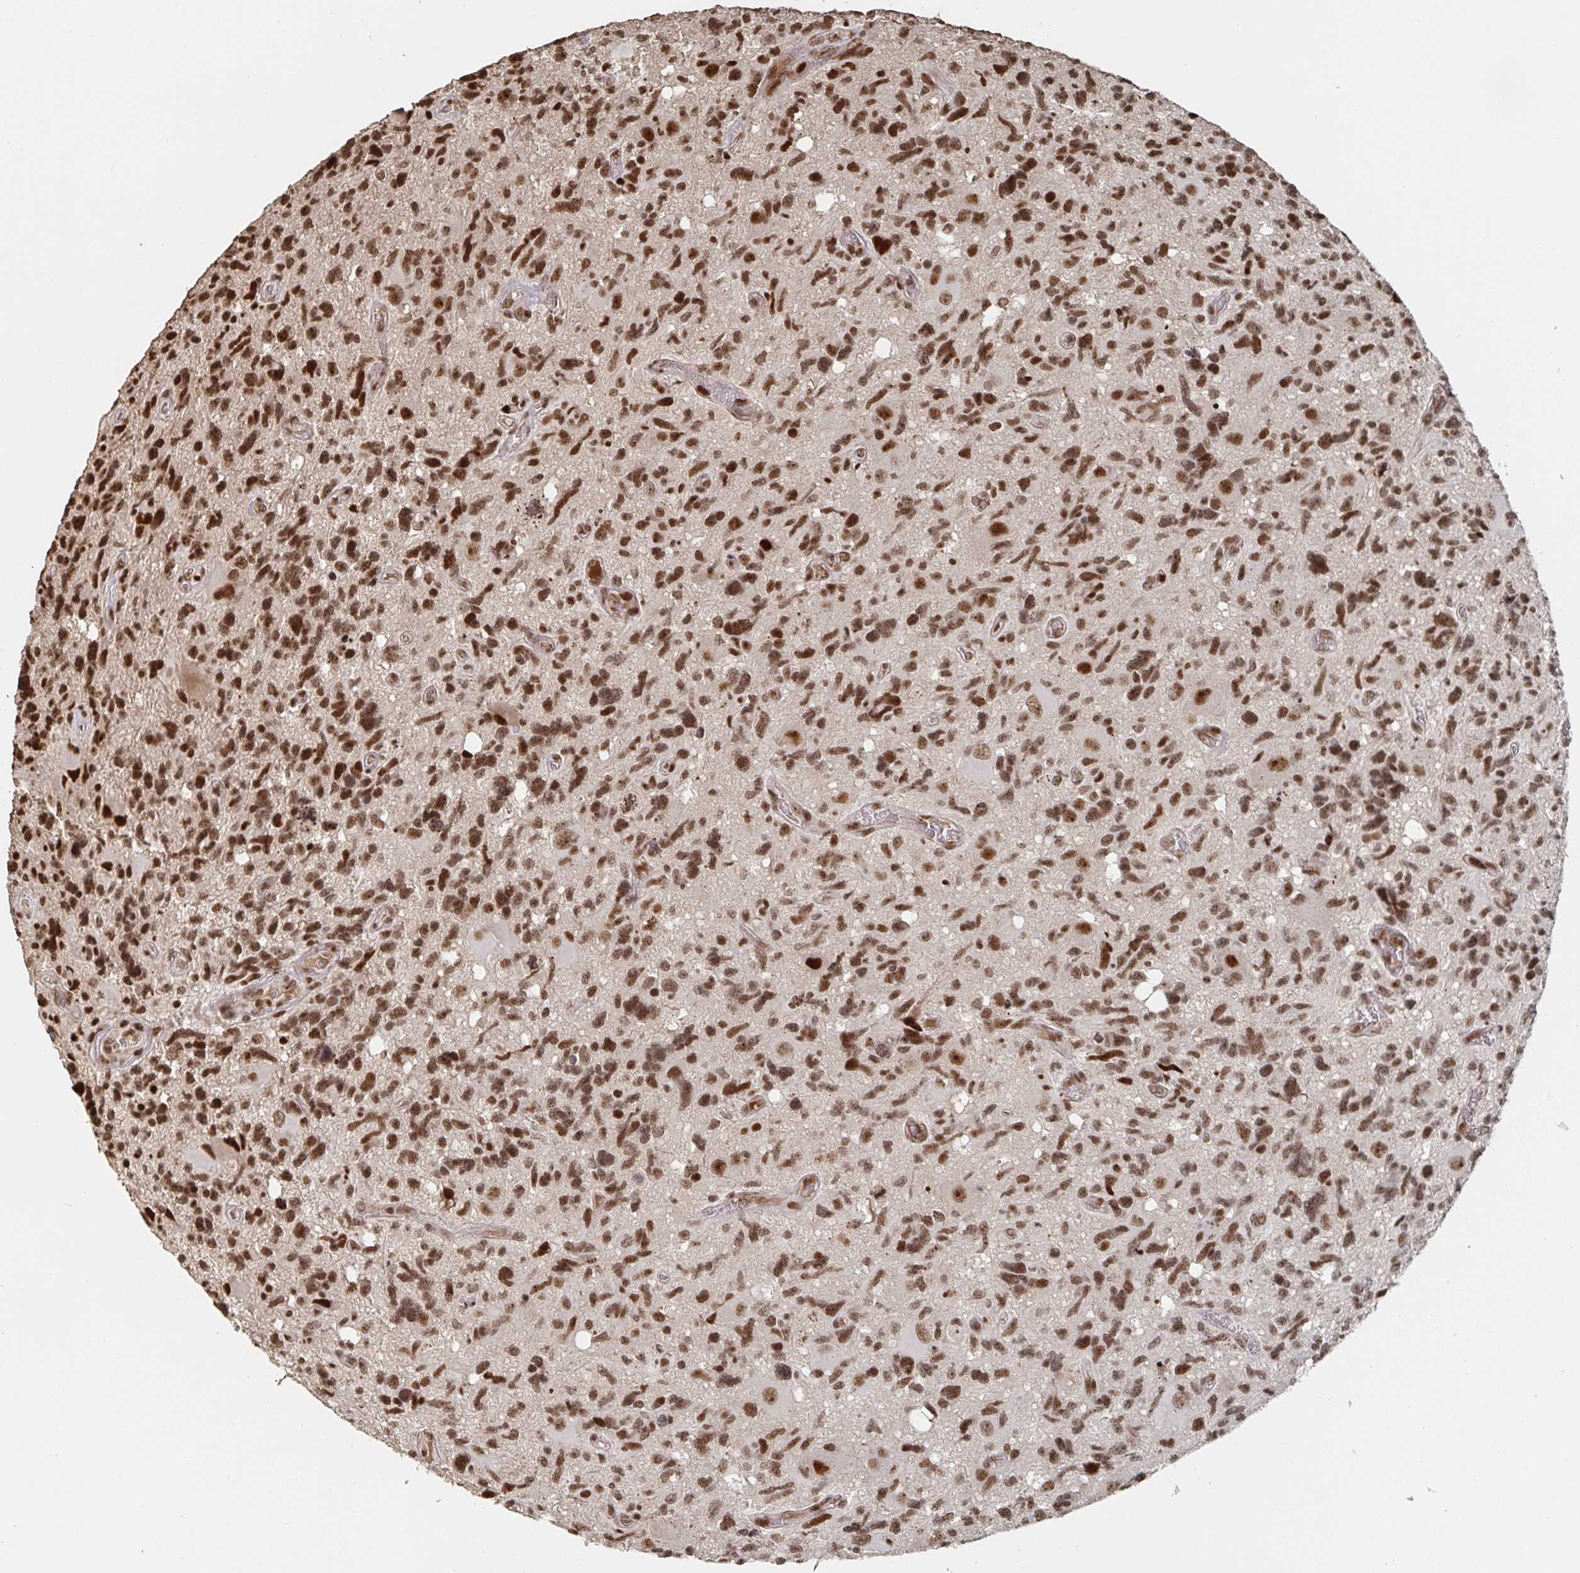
{"staining": {"intensity": "strong", "quantity": ">75%", "location": "nuclear"}, "tissue": "glioma", "cell_type": "Tumor cells", "image_type": "cancer", "snomed": [{"axis": "morphology", "description": "Glioma, malignant, High grade"}, {"axis": "topography", "description": "Brain"}], "caption": "Human glioma stained with a brown dye exhibits strong nuclear positive positivity in approximately >75% of tumor cells.", "gene": "ZDHHC12", "patient": {"sex": "male", "age": 49}}